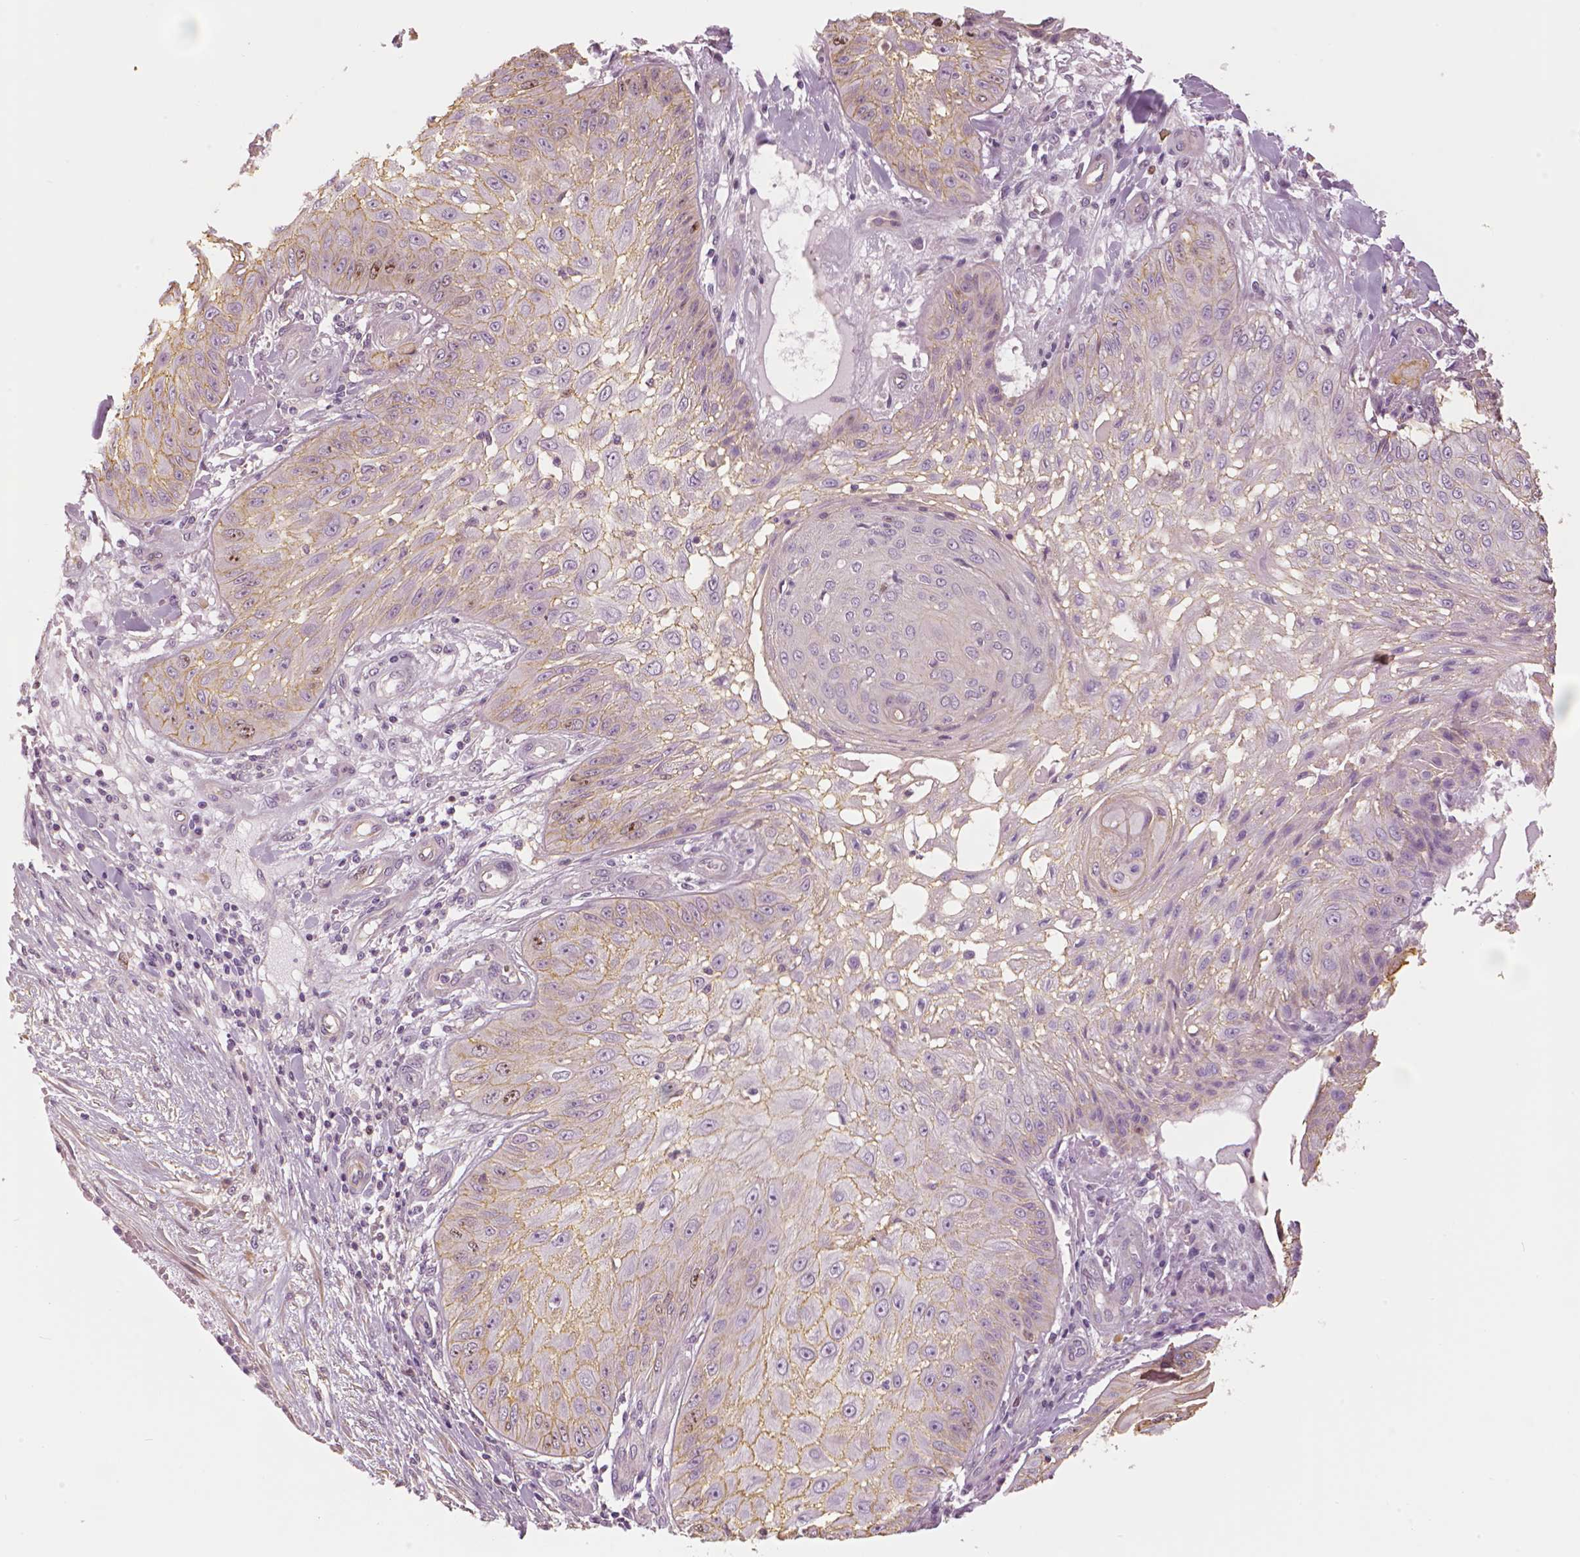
{"staining": {"intensity": "weak", "quantity": "<25%", "location": "cytoplasmic/membranous,nuclear"}, "tissue": "skin cancer", "cell_type": "Tumor cells", "image_type": "cancer", "snomed": [{"axis": "morphology", "description": "Squamous cell carcinoma, NOS"}, {"axis": "topography", "description": "Skin"}], "caption": "An immunohistochemistry (IHC) histopathology image of skin cancer is shown. There is no staining in tumor cells of skin cancer.", "gene": "MKI67", "patient": {"sex": "male", "age": 70}}